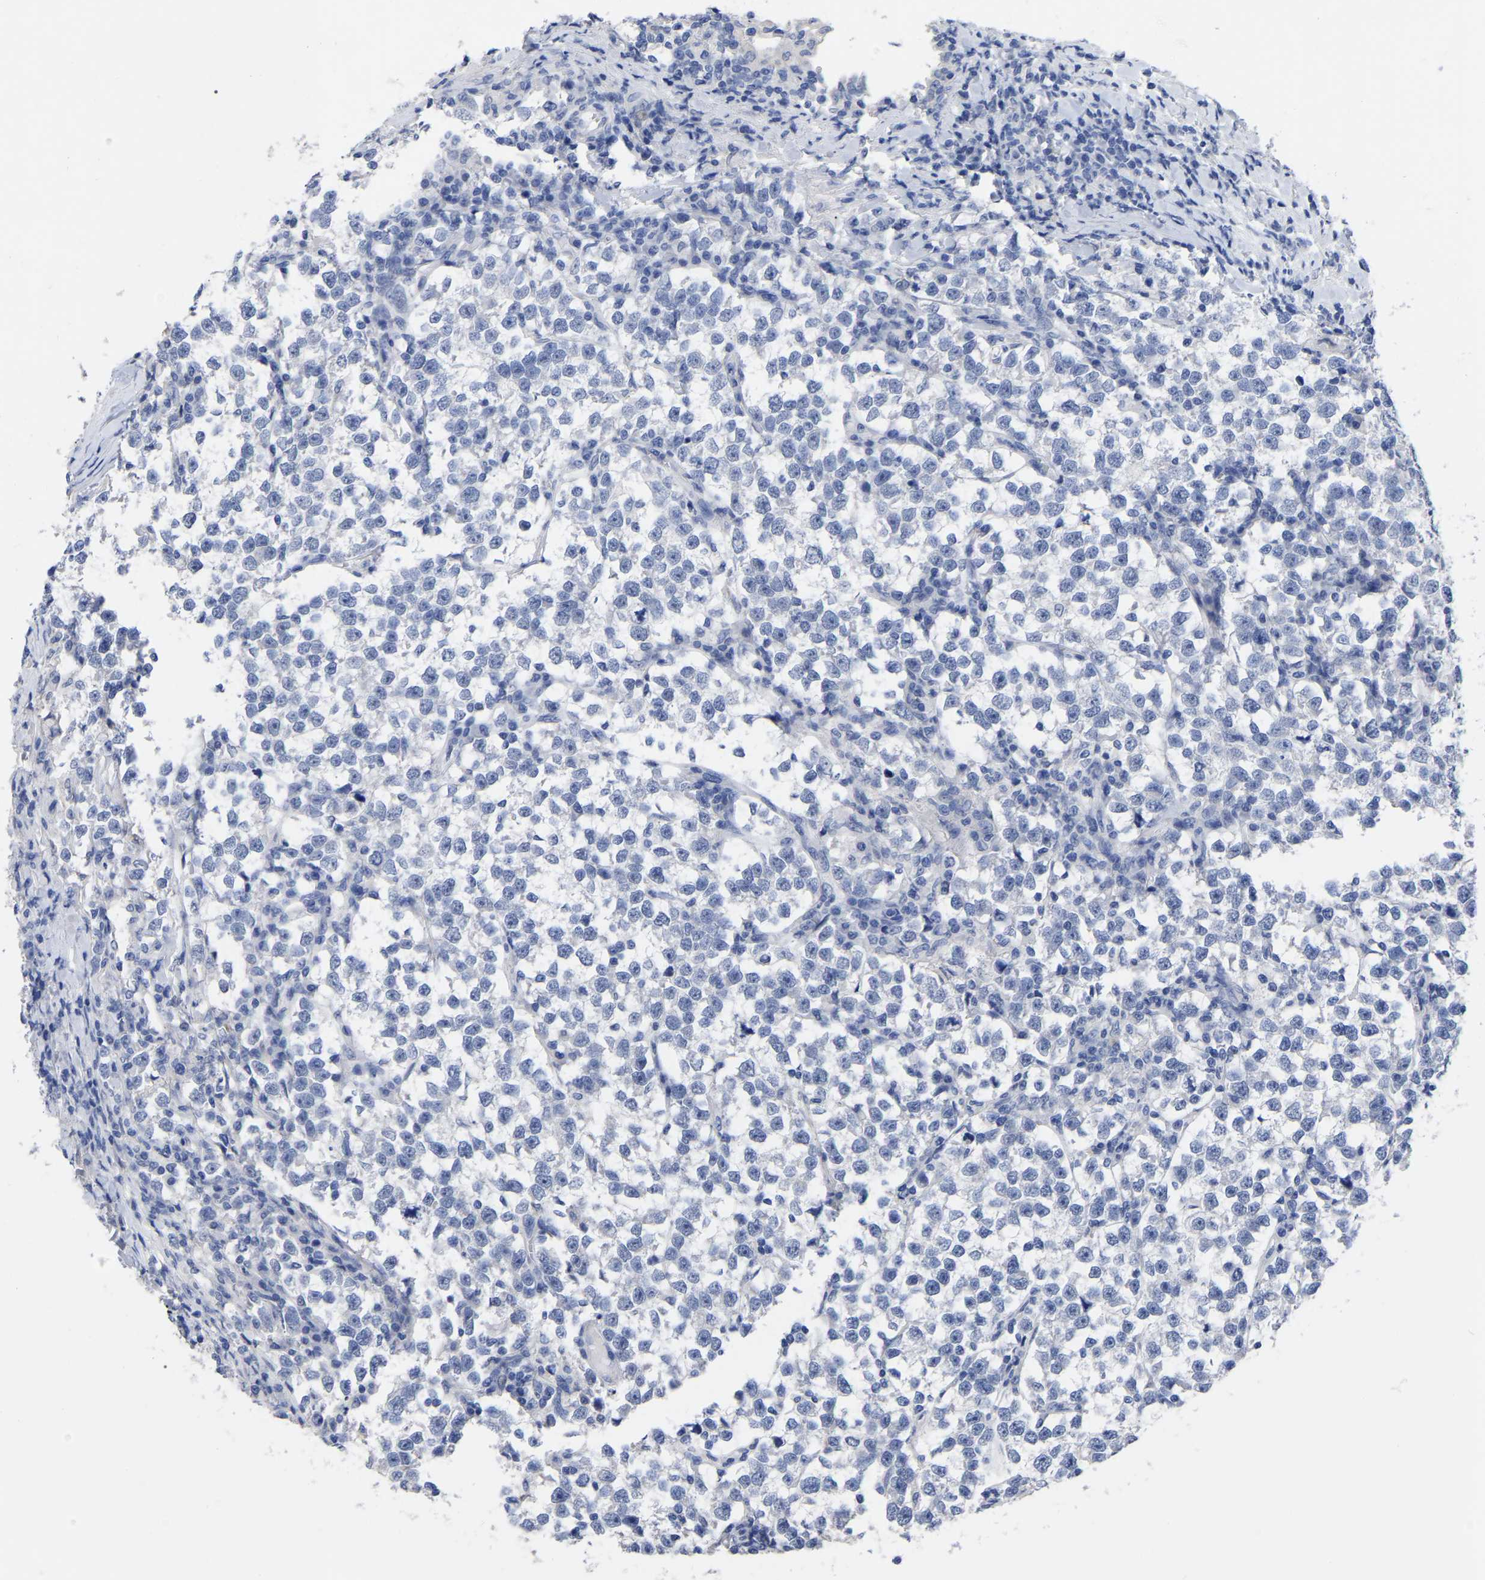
{"staining": {"intensity": "negative", "quantity": "none", "location": "none"}, "tissue": "testis cancer", "cell_type": "Tumor cells", "image_type": "cancer", "snomed": [{"axis": "morphology", "description": "Normal tissue, NOS"}, {"axis": "morphology", "description": "Seminoma, NOS"}, {"axis": "topography", "description": "Testis"}], "caption": "Testis cancer (seminoma) stained for a protein using immunohistochemistry demonstrates no expression tumor cells.", "gene": "ANXA13", "patient": {"sex": "male", "age": 43}}